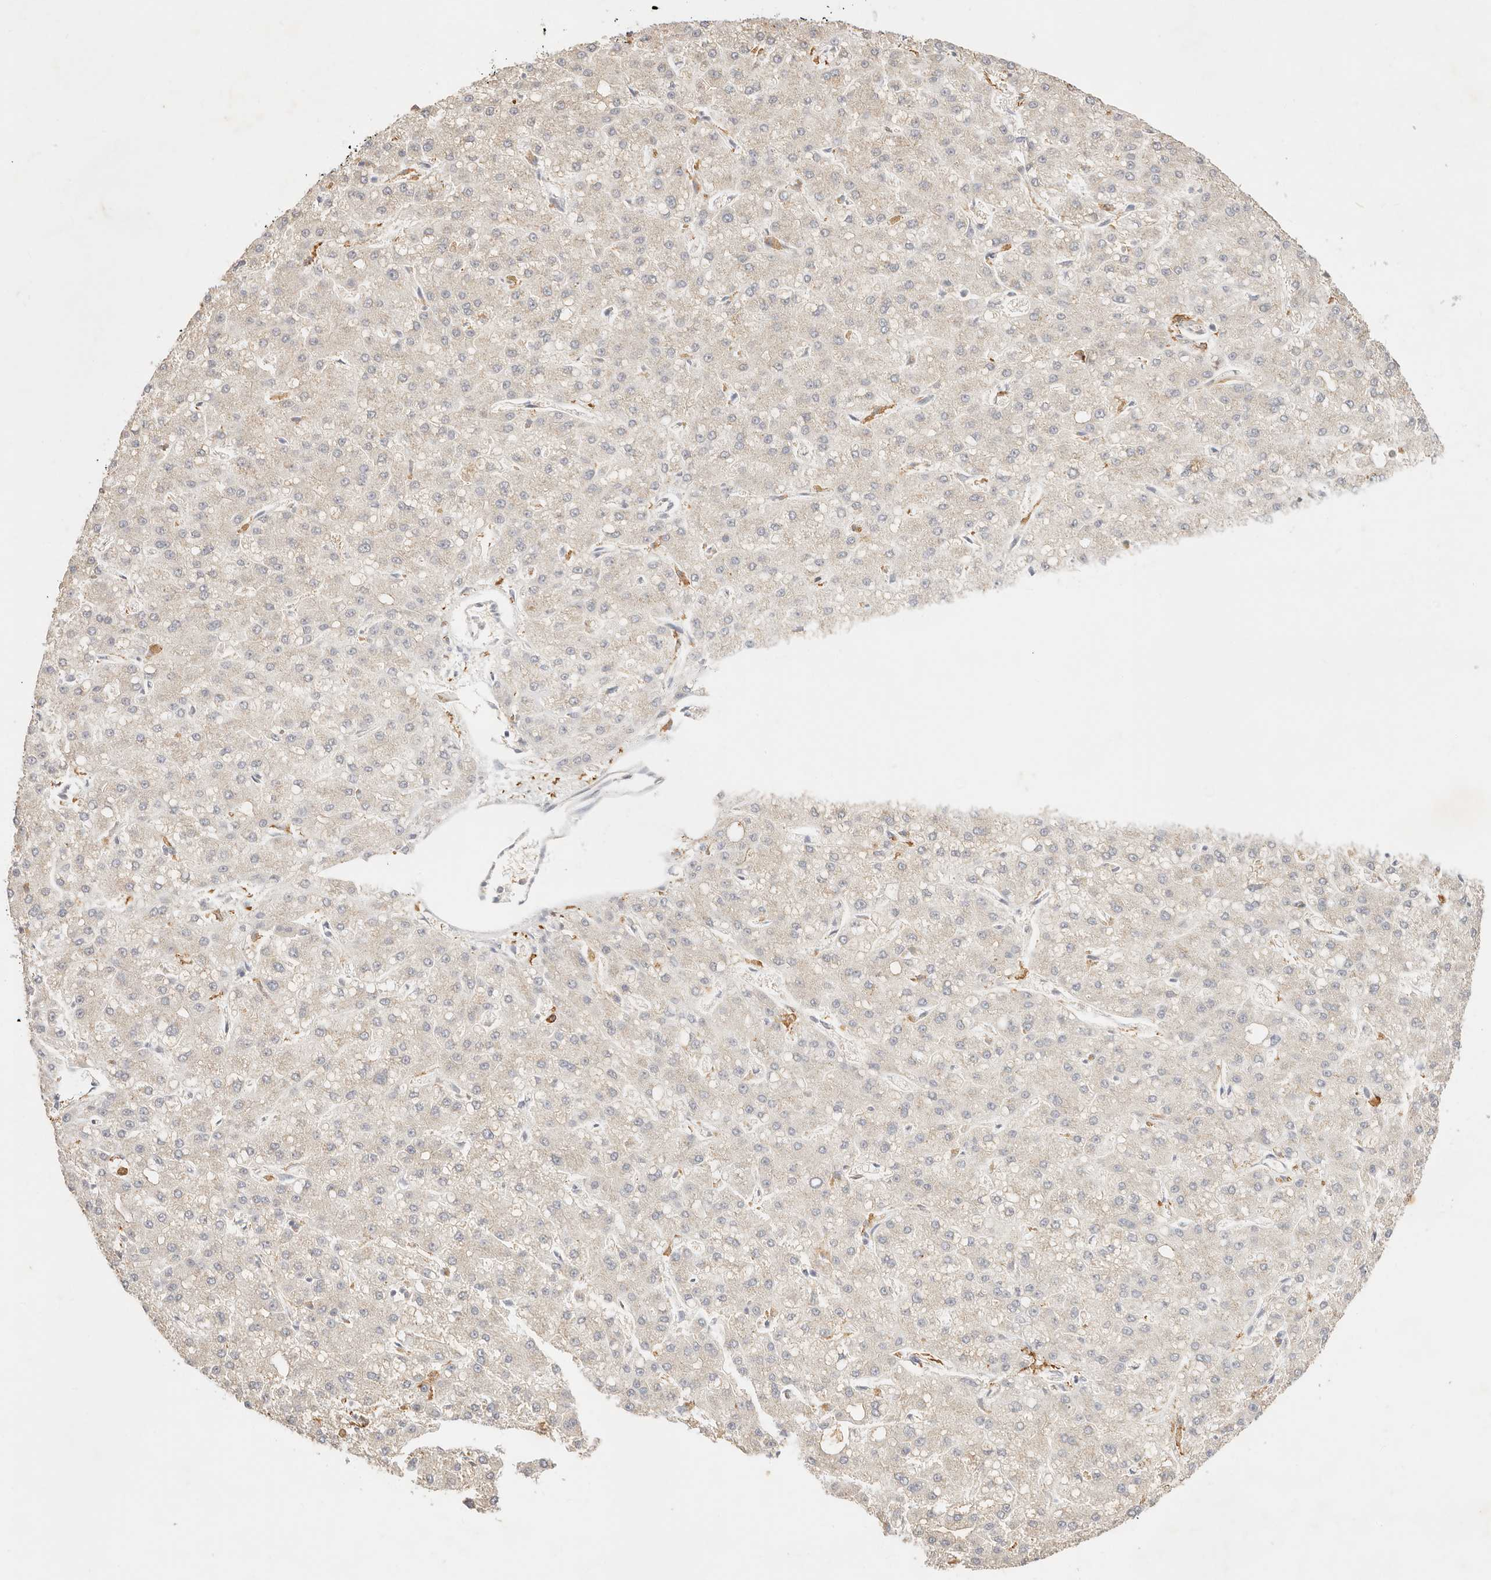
{"staining": {"intensity": "weak", "quantity": "<25%", "location": "cytoplasmic/membranous"}, "tissue": "liver cancer", "cell_type": "Tumor cells", "image_type": "cancer", "snomed": [{"axis": "morphology", "description": "Carcinoma, Hepatocellular, NOS"}, {"axis": "topography", "description": "Liver"}], "caption": "Micrograph shows no significant protein staining in tumor cells of liver cancer (hepatocellular carcinoma). (DAB (3,3'-diaminobenzidine) IHC, high magnification).", "gene": "HK2", "patient": {"sex": "male", "age": 67}}